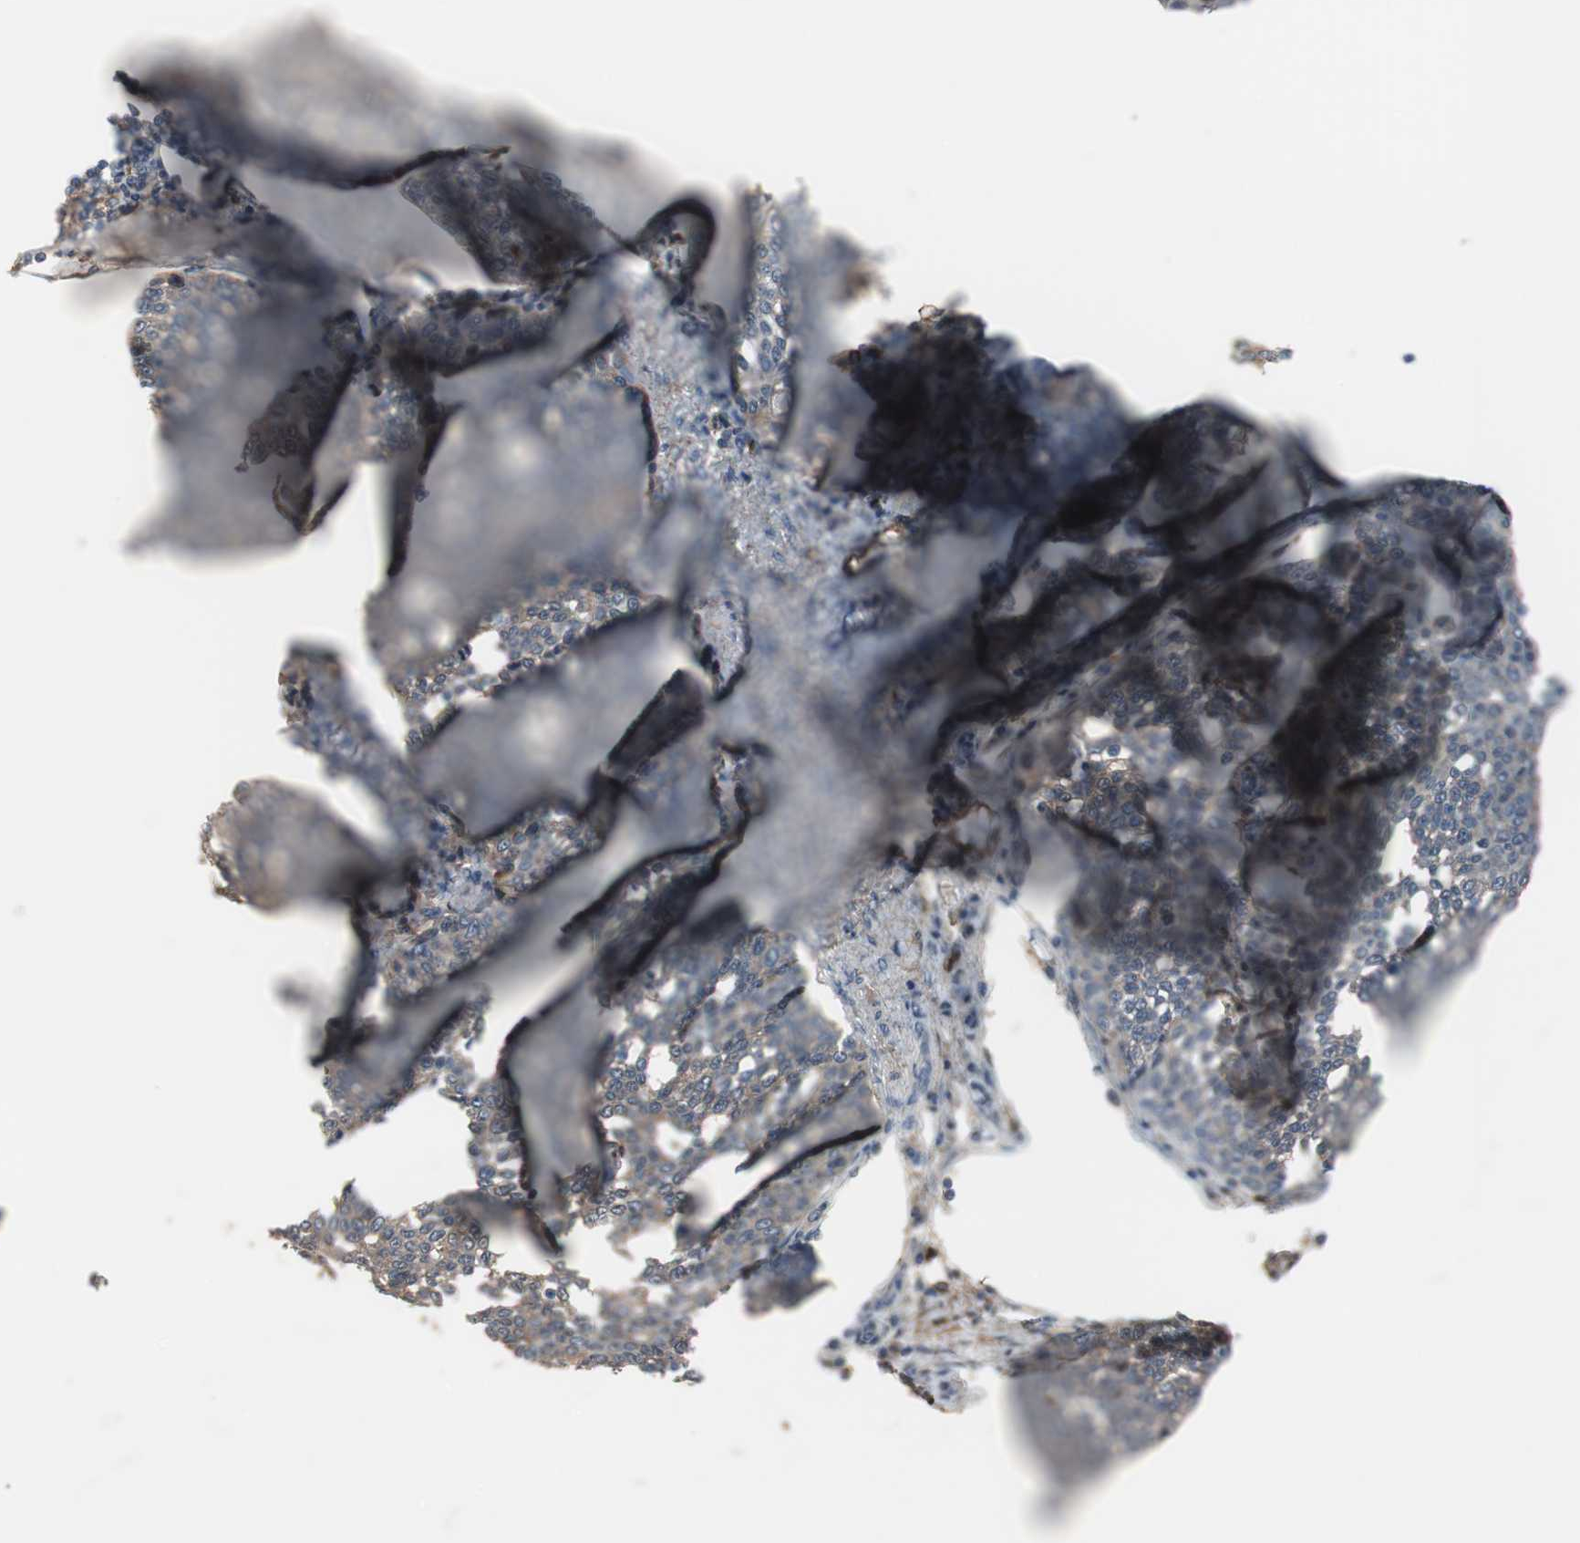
{"staining": {"intensity": "weak", "quantity": "<25%", "location": "cytoplasmic/membranous"}, "tissue": "cervical cancer", "cell_type": "Tumor cells", "image_type": "cancer", "snomed": [{"axis": "morphology", "description": "Squamous cell carcinoma, NOS"}, {"axis": "topography", "description": "Cervix"}], "caption": "An image of squamous cell carcinoma (cervical) stained for a protein reveals no brown staining in tumor cells. Nuclei are stained in blue.", "gene": "ANXA4", "patient": {"sex": "female", "age": 34}}